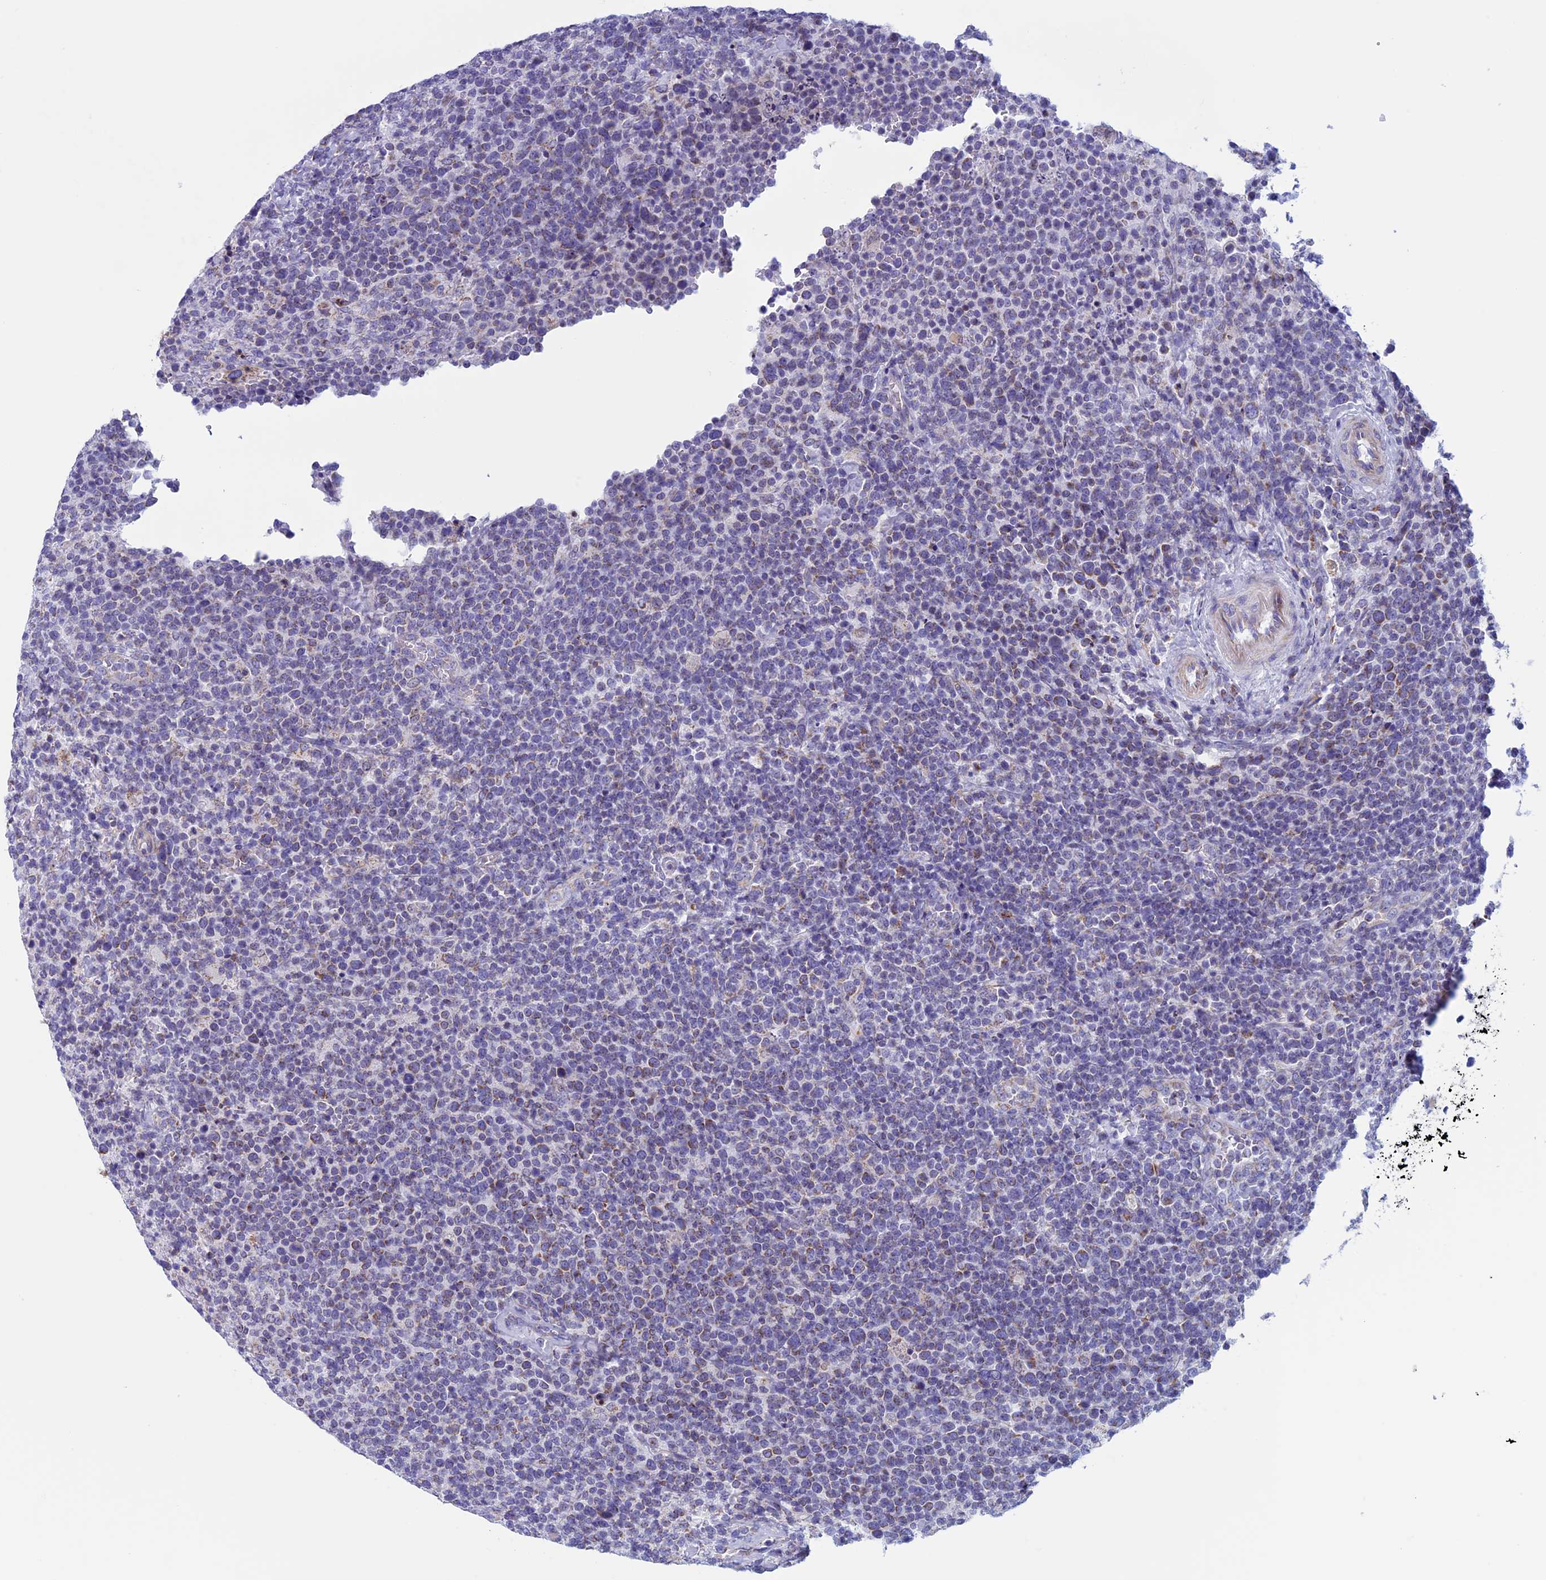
{"staining": {"intensity": "weak", "quantity": "<25%", "location": "cytoplasmic/membranous"}, "tissue": "lymphoma", "cell_type": "Tumor cells", "image_type": "cancer", "snomed": [{"axis": "morphology", "description": "Malignant lymphoma, non-Hodgkin's type, High grade"}, {"axis": "topography", "description": "Lymph node"}], "caption": "A micrograph of lymphoma stained for a protein reveals no brown staining in tumor cells.", "gene": "NDUFB9", "patient": {"sex": "male", "age": 61}}